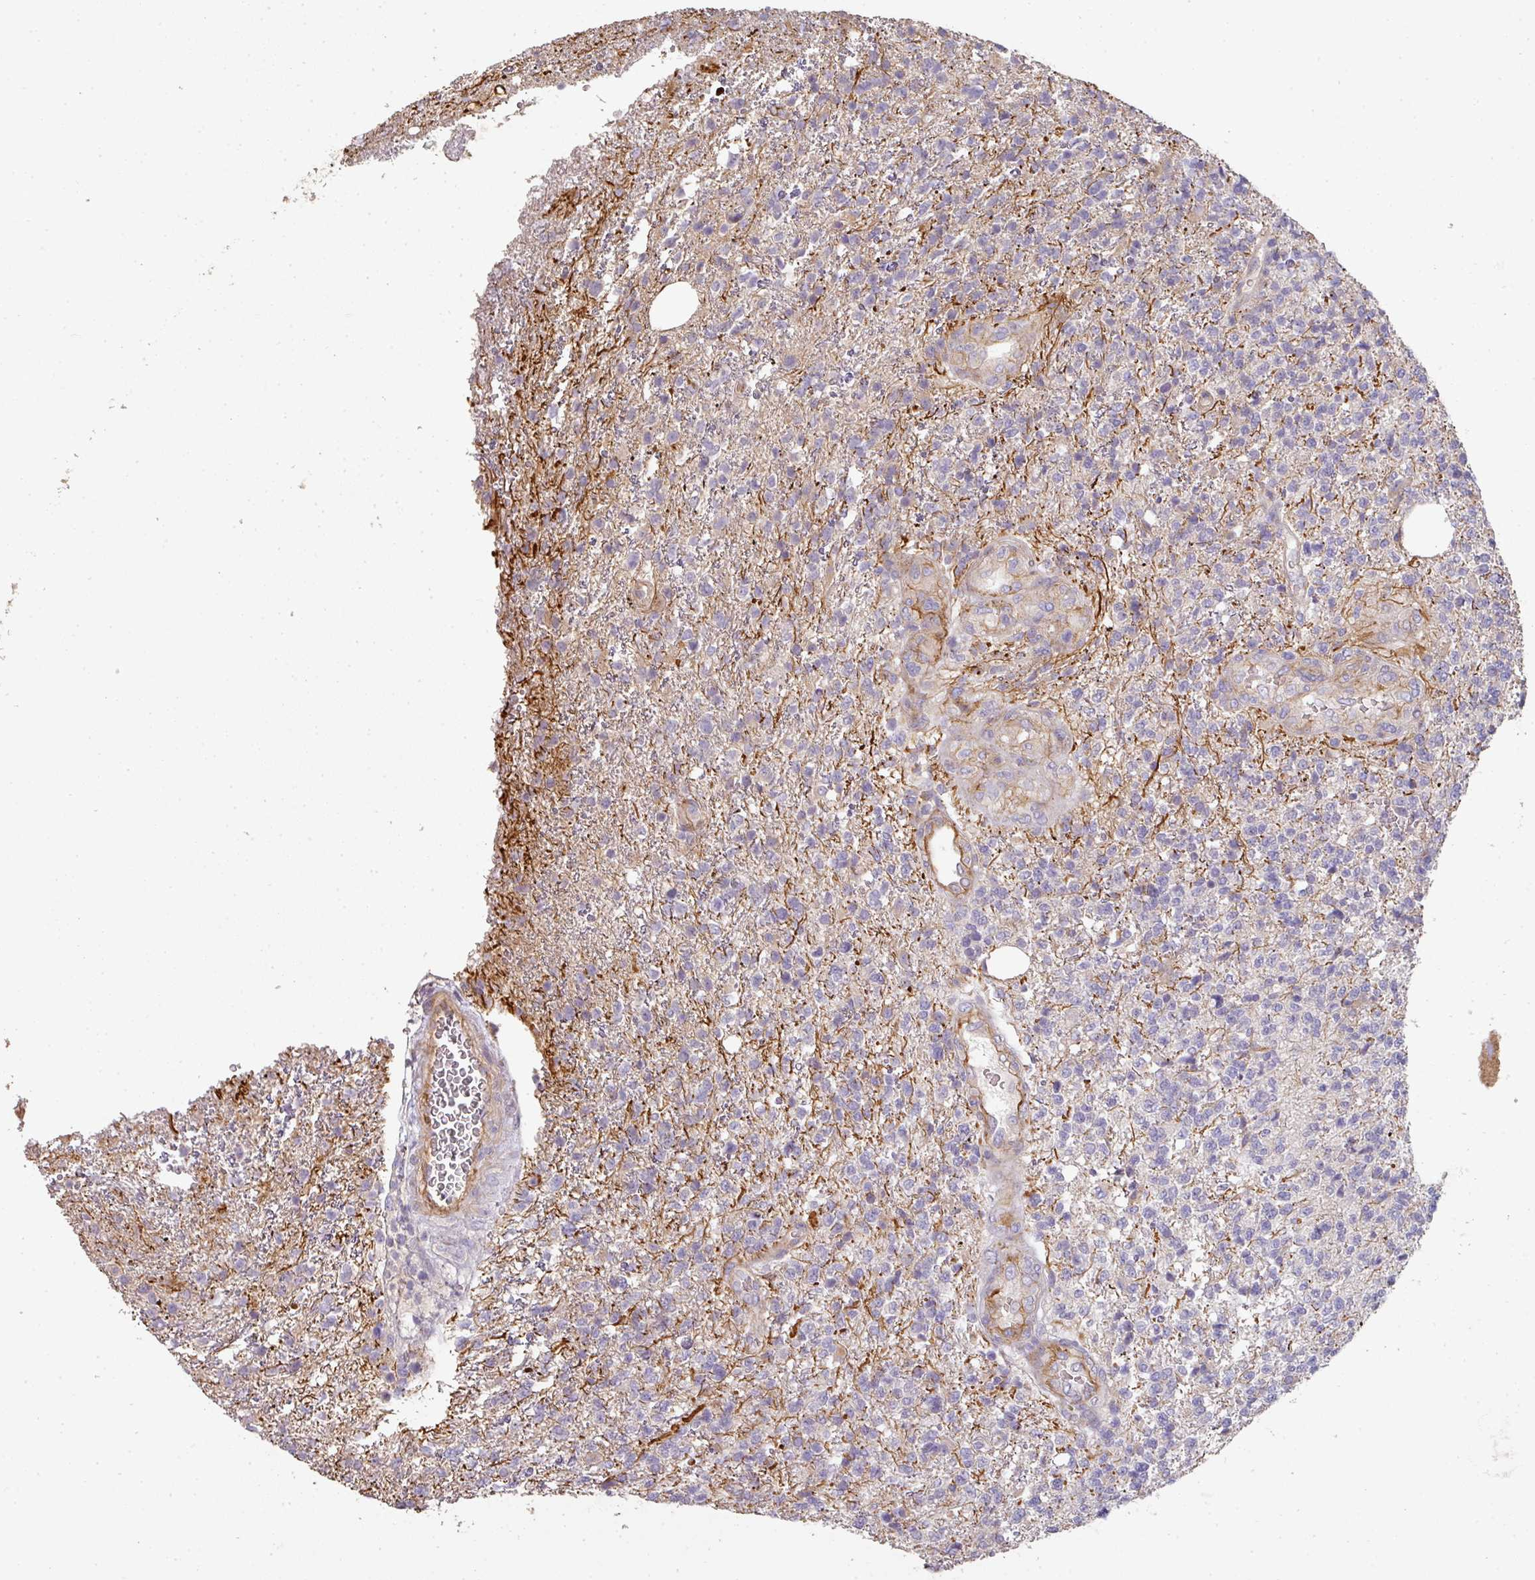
{"staining": {"intensity": "negative", "quantity": "none", "location": "none"}, "tissue": "glioma", "cell_type": "Tumor cells", "image_type": "cancer", "snomed": [{"axis": "morphology", "description": "Glioma, malignant, High grade"}, {"axis": "topography", "description": "Brain"}], "caption": "This photomicrograph is of glioma stained with IHC to label a protein in brown with the nuclei are counter-stained blue. There is no staining in tumor cells.", "gene": "PCDH1", "patient": {"sex": "male", "age": 56}}